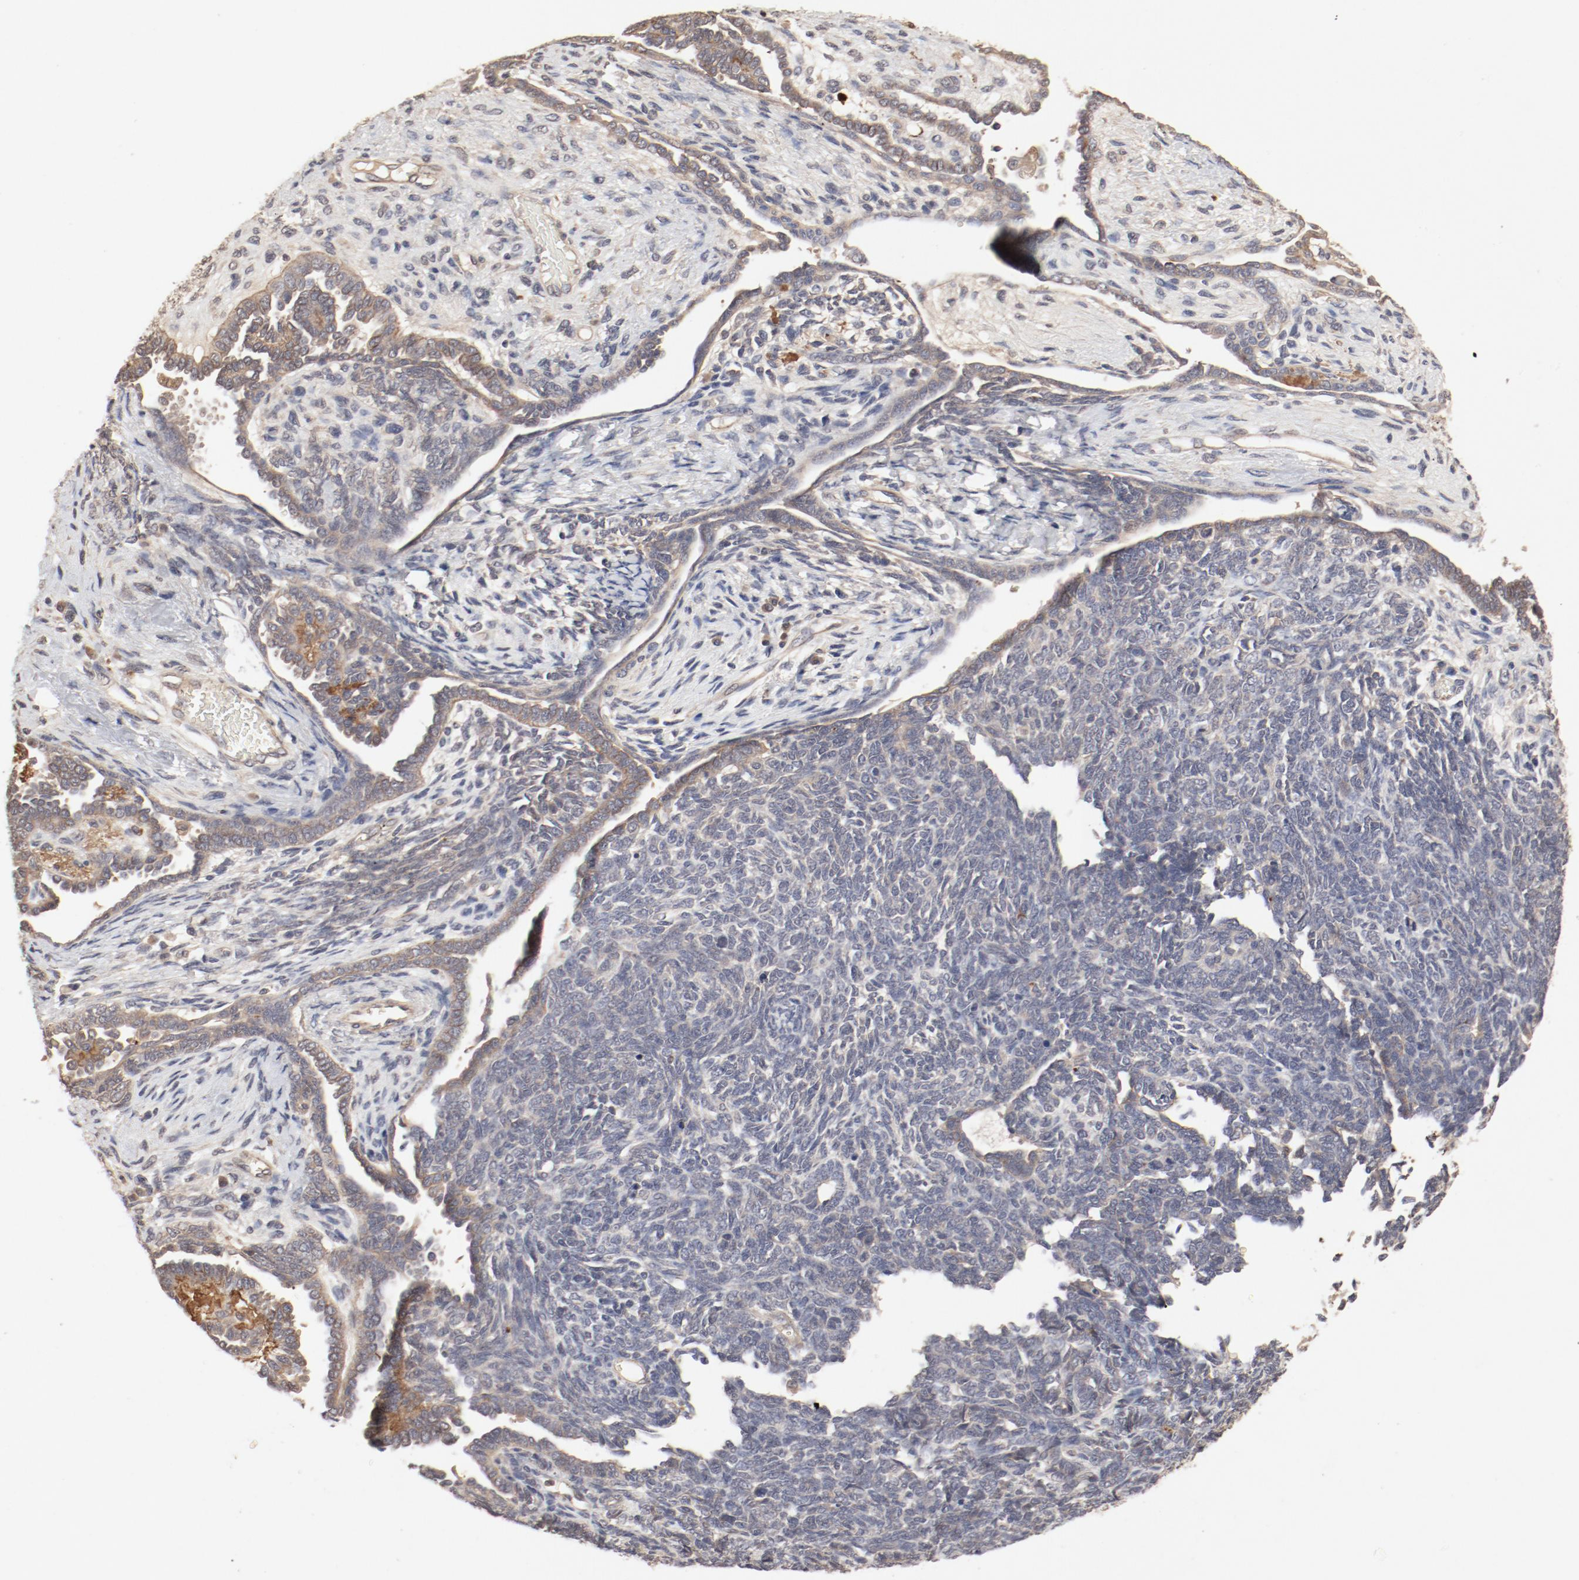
{"staining": {"intensity": "weak", "quantity": "25%-75%", "location": "cytoplasmic/membranous"}, "tissue": "endometrial cancer", "cell_type": "Tumor cells", "image_type": "cancer", "snomed": [{"axis": "morphology", "description": "Neoplasm, malignant, NOS"}, {"axis": "topography", "description": "Endometrium"}], "caption": "A brown stain highlights weak cytoplasmic/membranous positivity of a protein in malignant neoplasm (endometrial) tumor cells.", "gene": "IL3RA", "patient": {"sex": "female", "age": 74}}